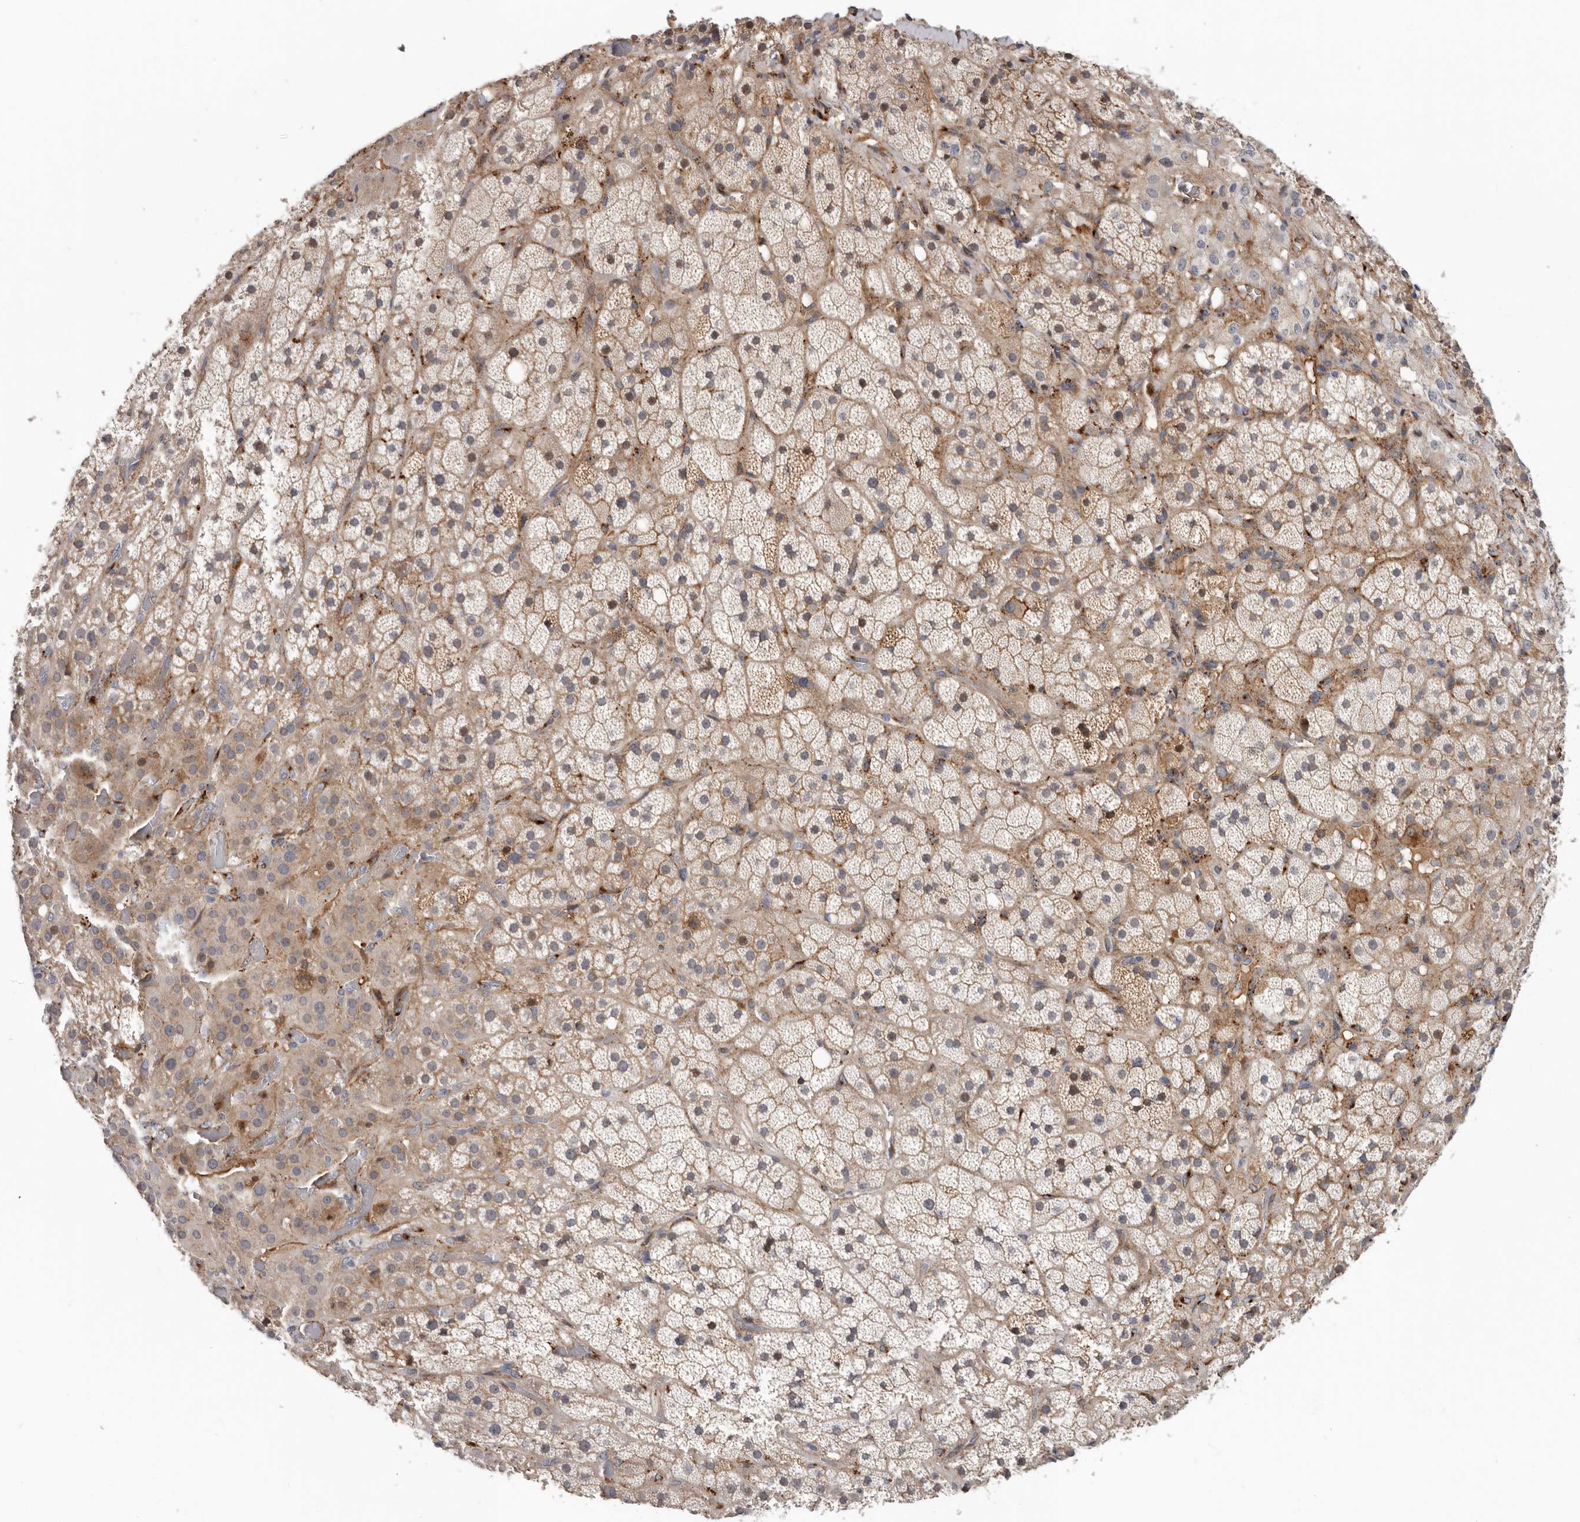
{"staining": {"intensity": "moderate", "quantity": ">75%", "location": "cytoplasmic/membranous"}, "tissue": "adrenal gland", "cell_type": "Glandular cells", "image_type": "normal", "snomed": [{"axis": "morphology", "description": "Normal tissue, NOS"}, {"axis": "topography", "description": "Adrenal gland"}], "caption": "A medium amount of moderate cytoplasmic/membranous staining is seen in about >75% of glandular cells in normal adrenal gland. (DAB (3,3'-diaminobenzidine) IHC, brown staining for protein, blue staining for nuclei).", "gene": "ATXN3L", "patient": {"sex": "male", "age": 57}}